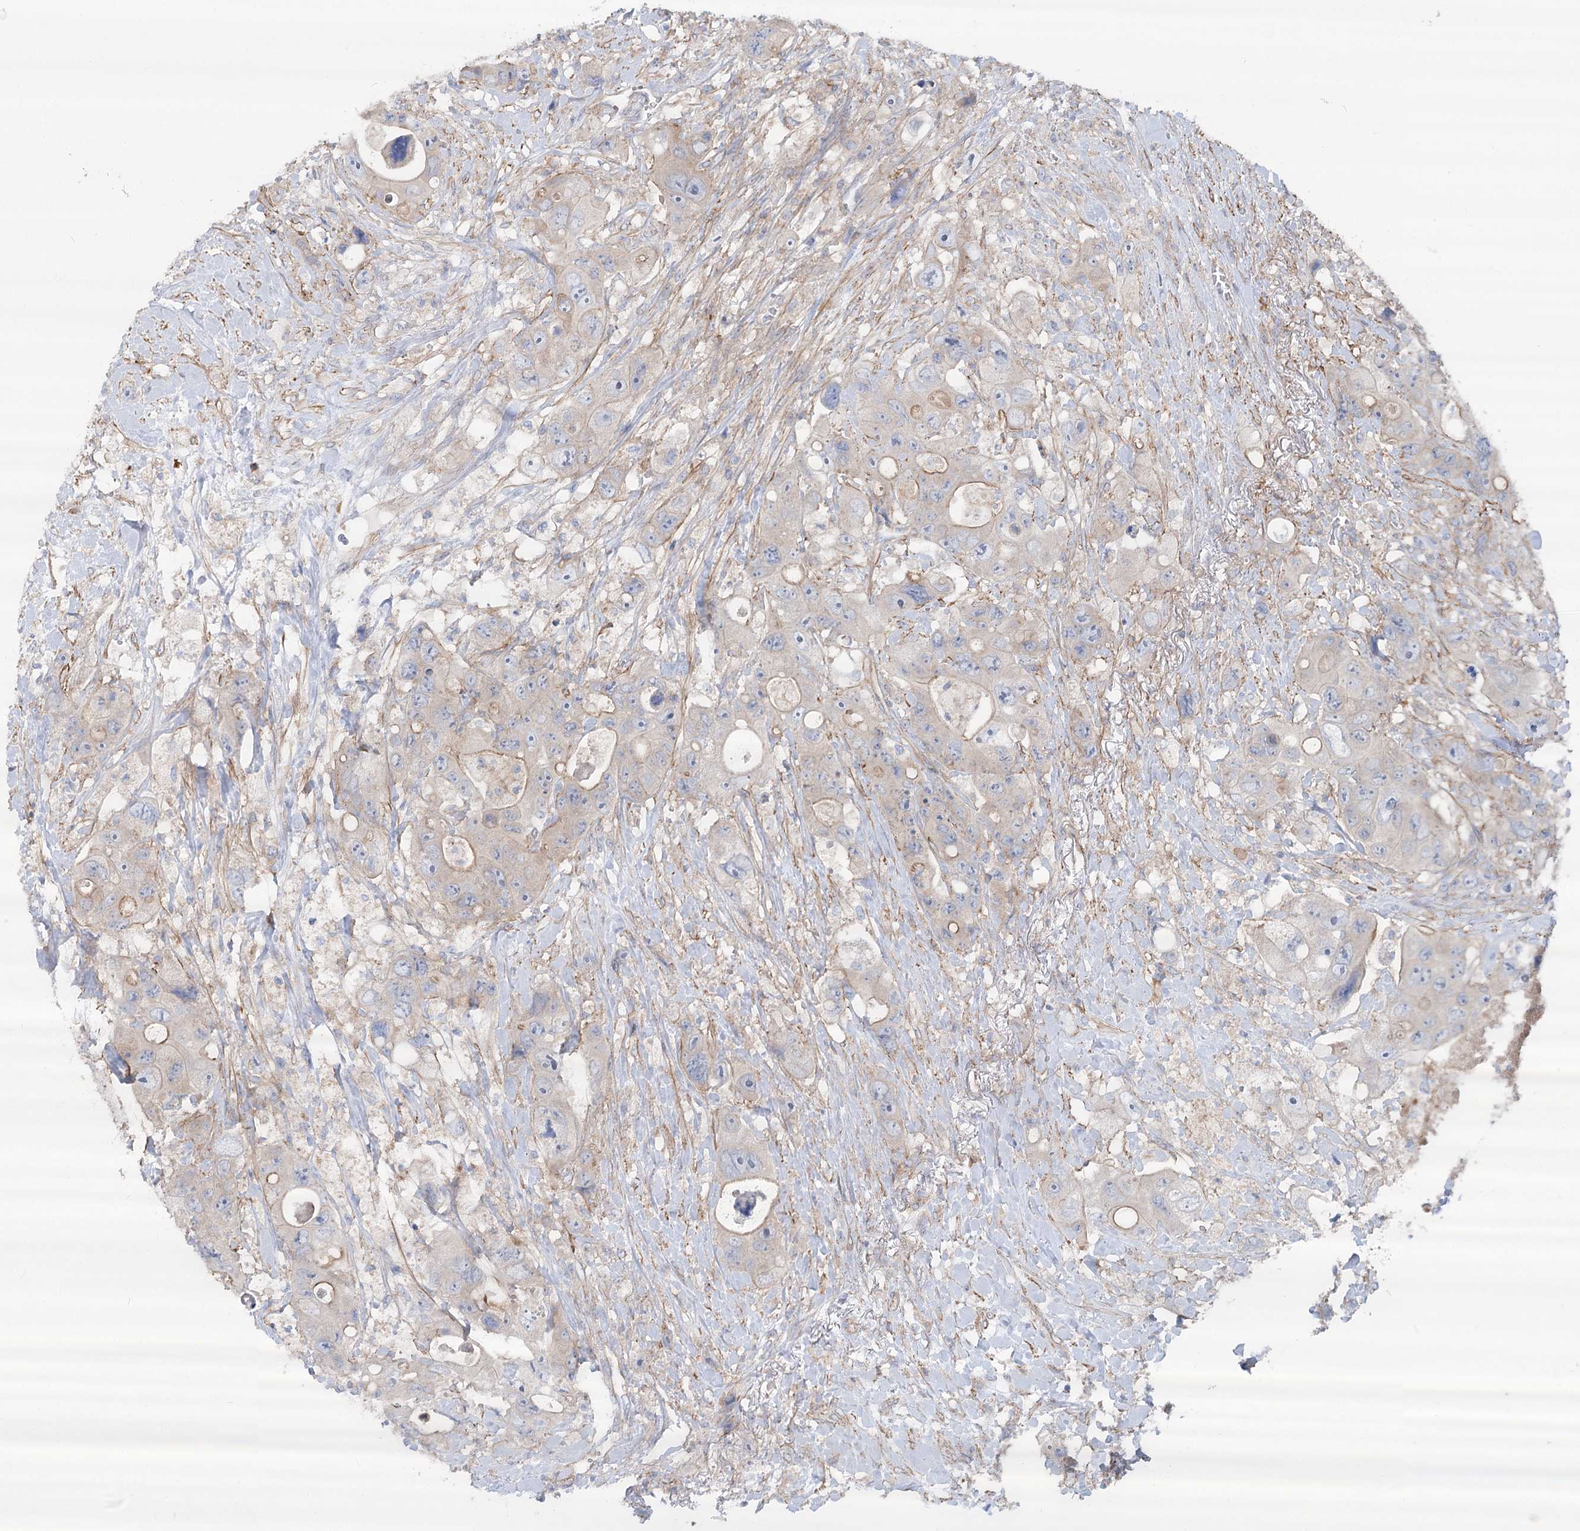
{"staining": {"intensity": "weak", "quantity": "<25%", "location": "cytoplasmic/membranous"}, "tissue": "colorectal cancer", "cell_type": "Tumor cells", "image_type": "cancer", "snomed": [{"axis": "morphology", "description": "Adenocarcinoma, NOS"}, {"axis": "topography", "description": "Colon"}], "caption": "IHC of adenocarcinoma (colorectal) reveals no expression in tumor cells.", "gene": "LARP1B", "patient": {"sex": "female", "age": 46}}